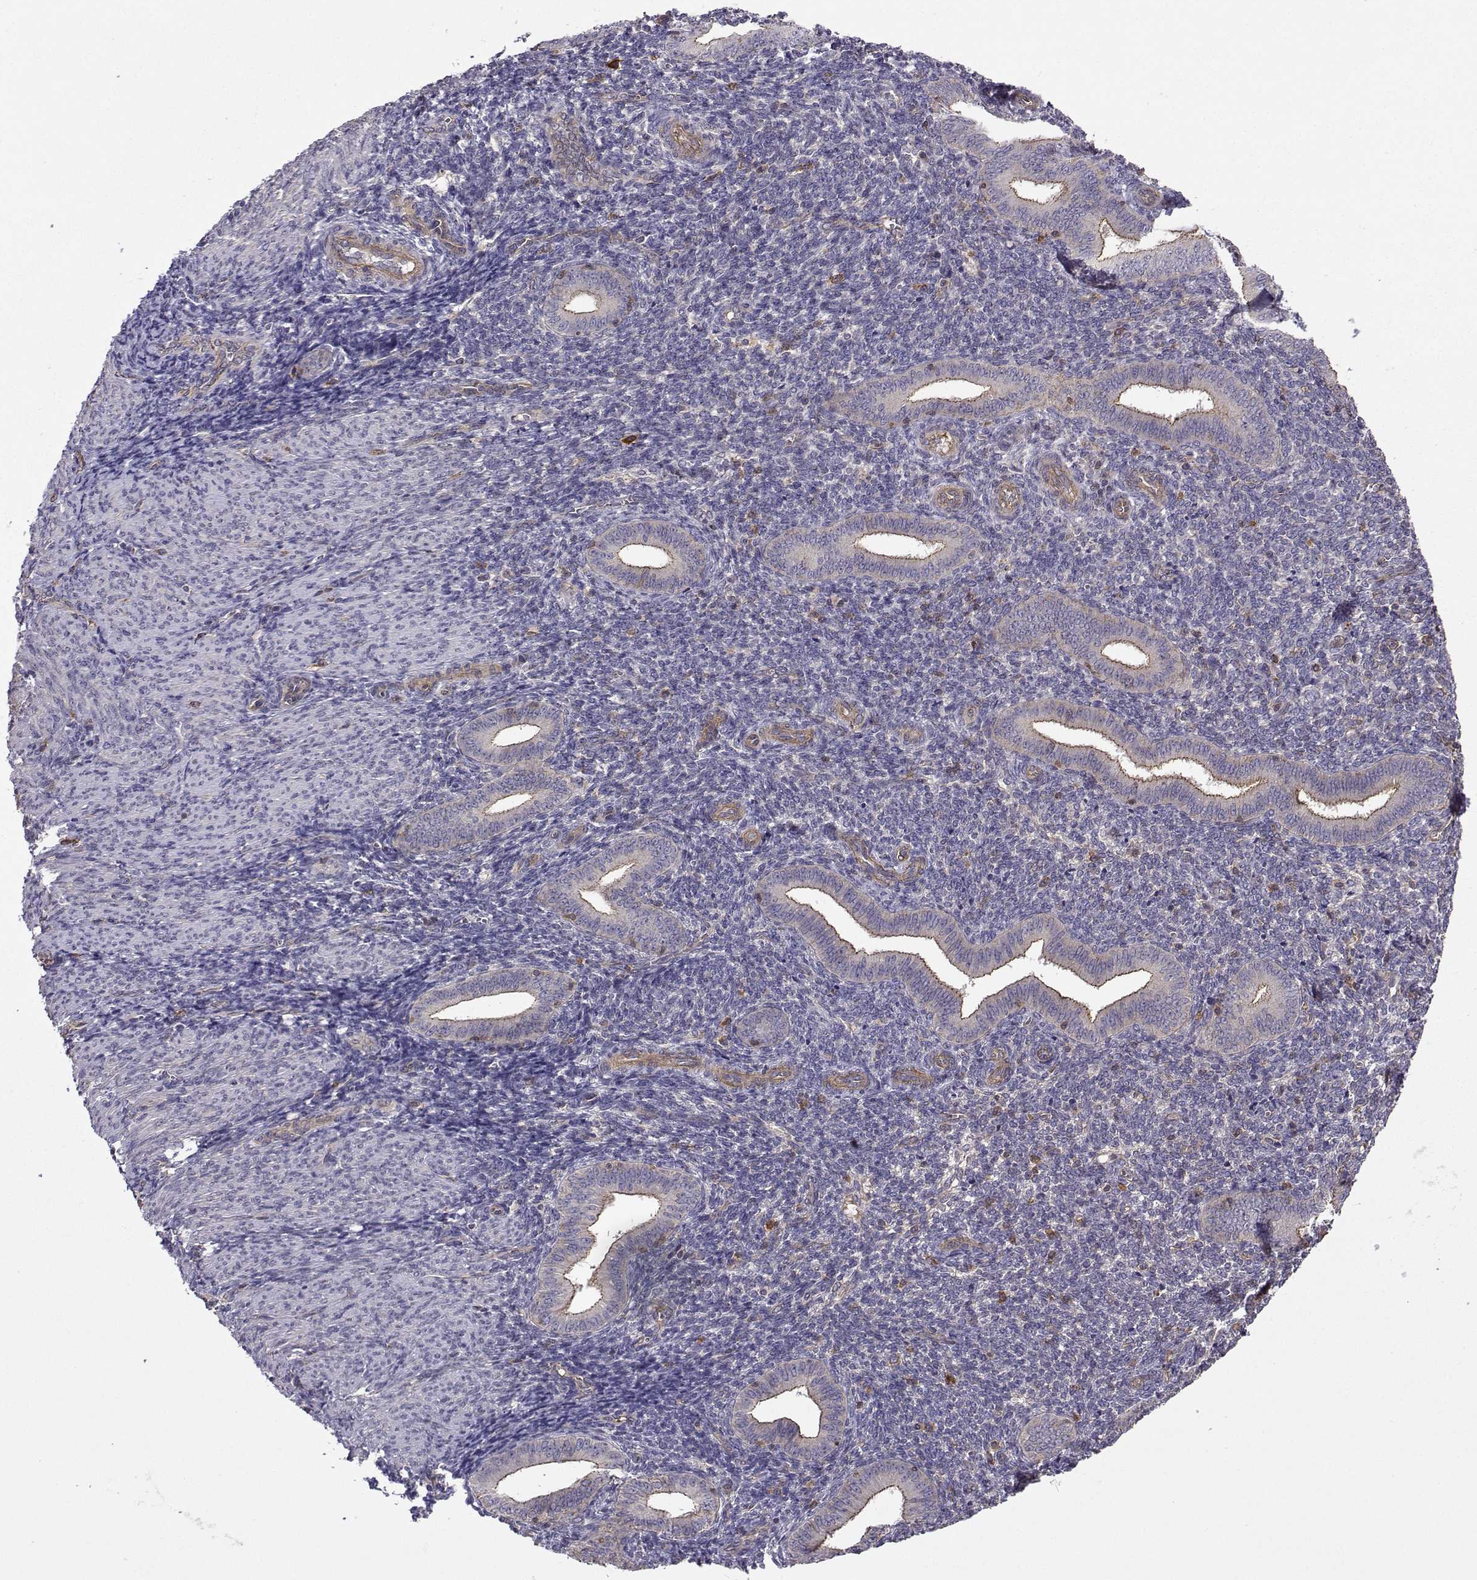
{"staining": {"intensity": "negative", "quantity": "none", "location": "none"}, "tissue": "endometrium", "cell_type": "Cells in endometrial stroma", "image_type": "normal", "snomed": [{"axis": "morphology", "description": "Normal tissue, NOS"}, {"axis": "topography", "description": "Endometrium"}], "caption": "An immunohistochemistry (IHC) photomicrograph of unremarkable endometrium is shown. There is no staining in cells in endometrial stroma of endometrium. Nuclei are stained in blue.", "gene": "ITGB8", "patient": {"sex": "female", "age": 25}}